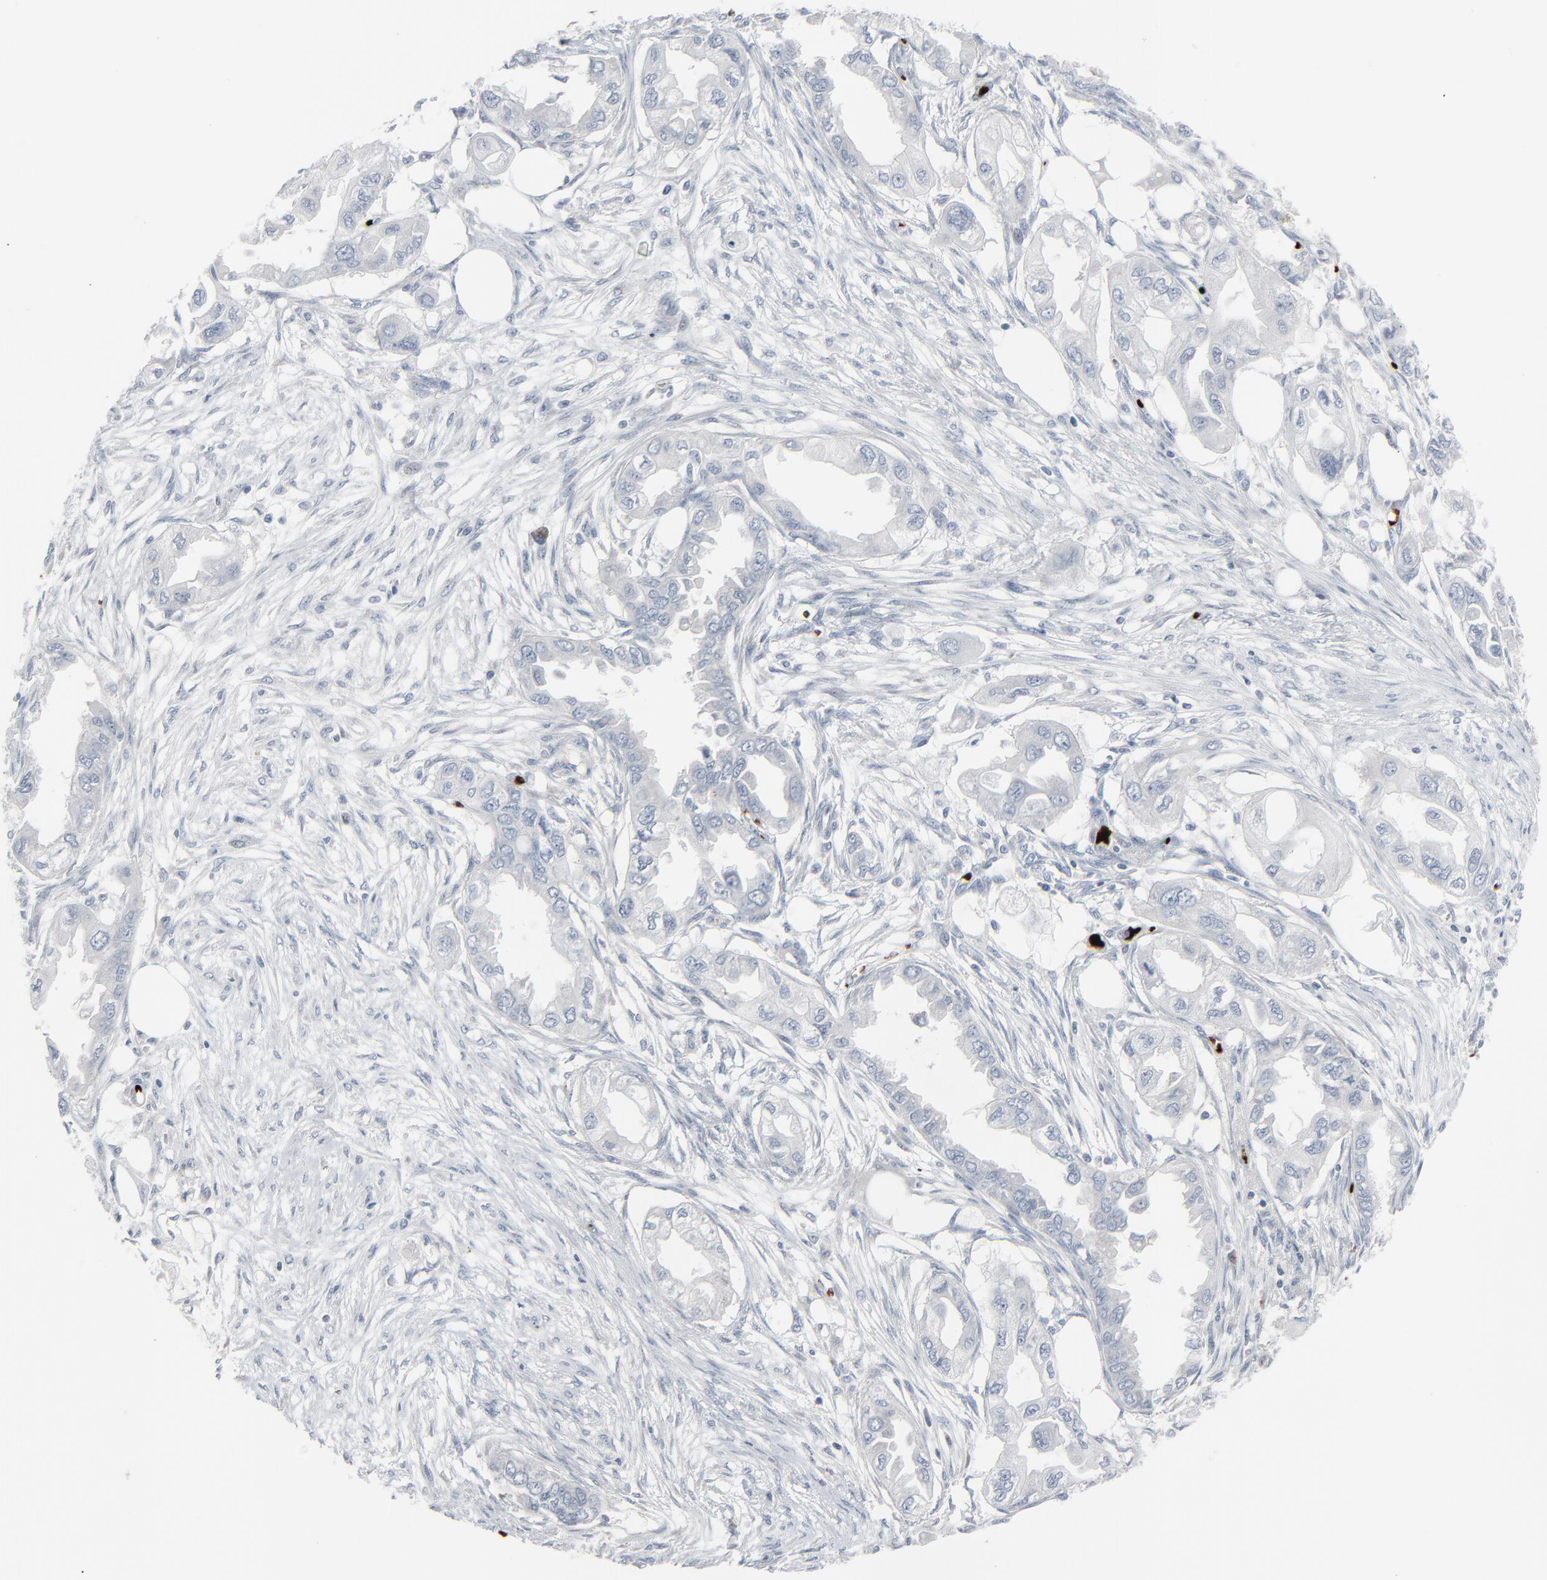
{"staining": {"intensity": "negative", "quantity": "none", "location": "none"}, "tissue": "endometrial cancer", "cell_type": "Tumor cells", "image_type": "cancer", "snomed": [{"axis": "morphology", "description": "Adenocarcinoma, NOS"}, {"axis": "topography", "description": "Endometrium"}], "caption": "Immunohistochemical staining of endometrial cancer (adenocarcinoma) demonstrates no significant positivity in tumor cells.", "gene": "SAGE1", "patient": {"sex": "female", "age": 67}}